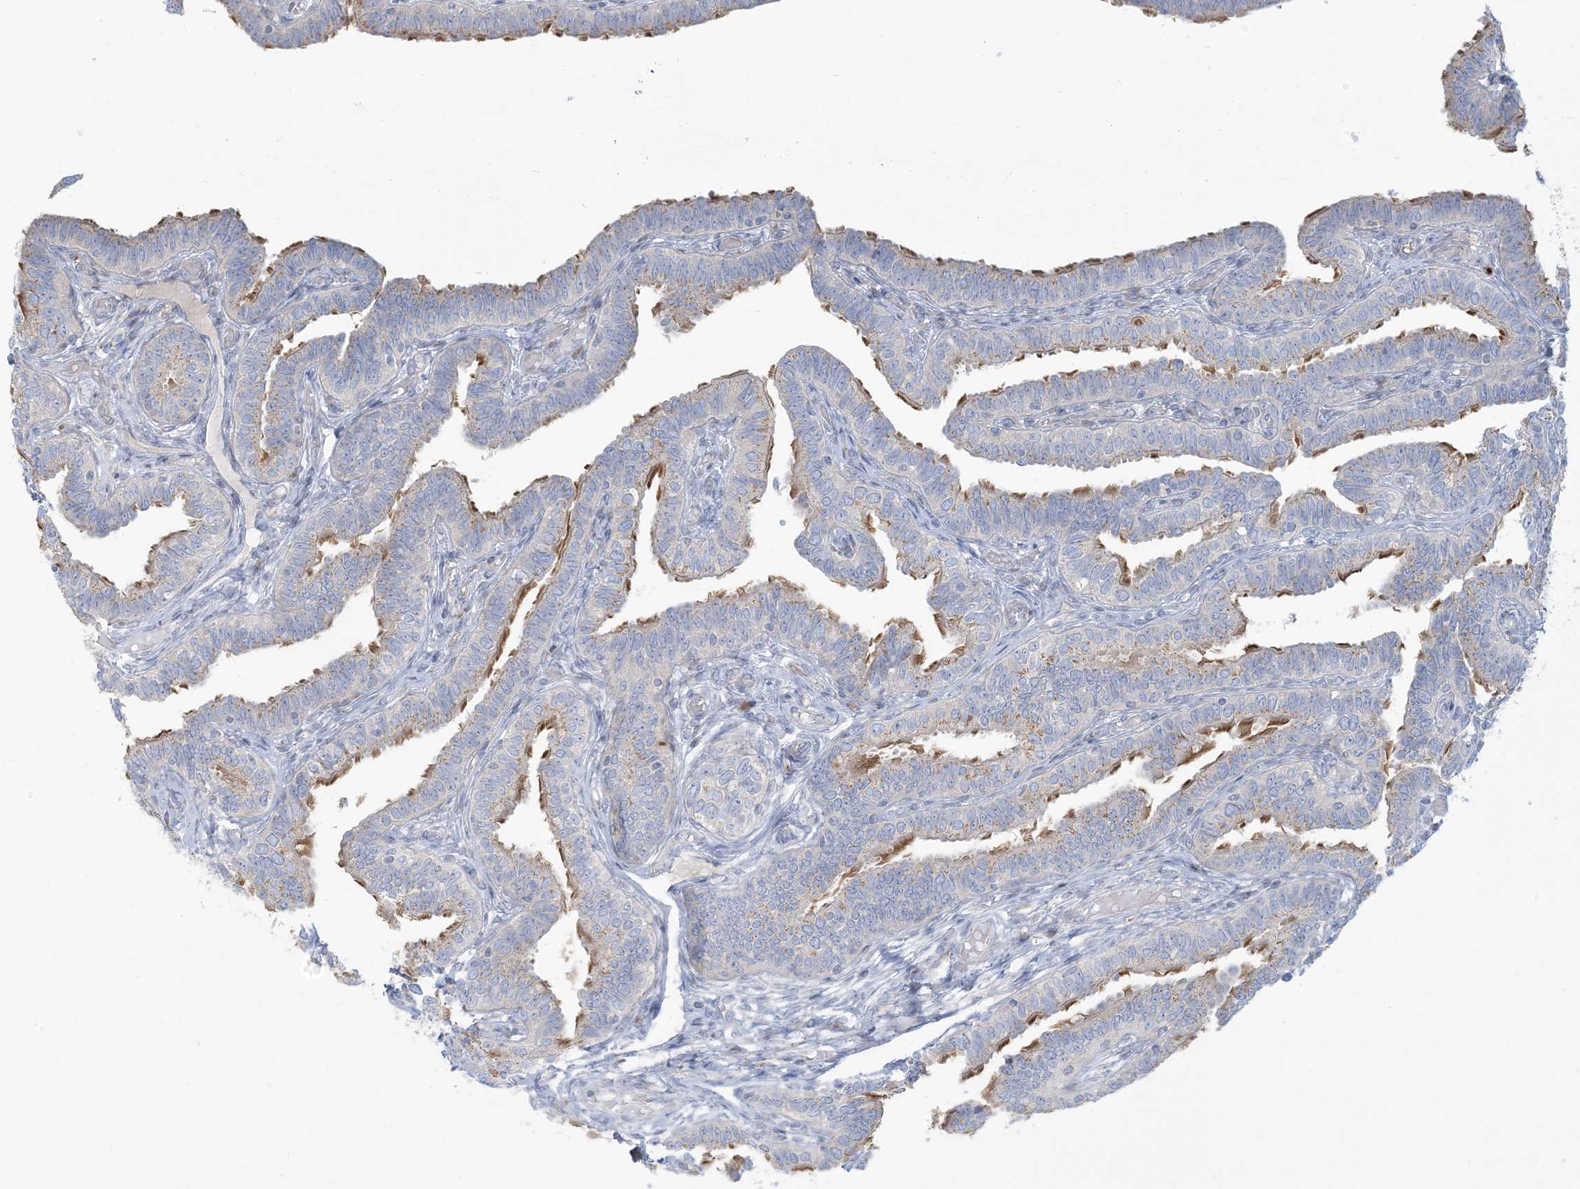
{"staining": {"intensity": "moderate", "quantity": ">75%", "location": "cytoplasmic/membranous"}, "tissue": "fallopian tube", "cell_type": "Glandular cells", "image_type": "normal", "snomed": [{"axis": "morphology", "description": "Normal tissue, NOS"}, {"axis": "topography", "description": "Fallopian tube"}], "caption": "An immunohistochemistry (IHC) photomicrograph of benign tissue is shown. Protein staining in brown highlights moderate cytoplasmic/membranous positivity in fallopian tube within glandular cells.", "gene": "AFTPH", "patient": {"sex": "female", "age": 39}}